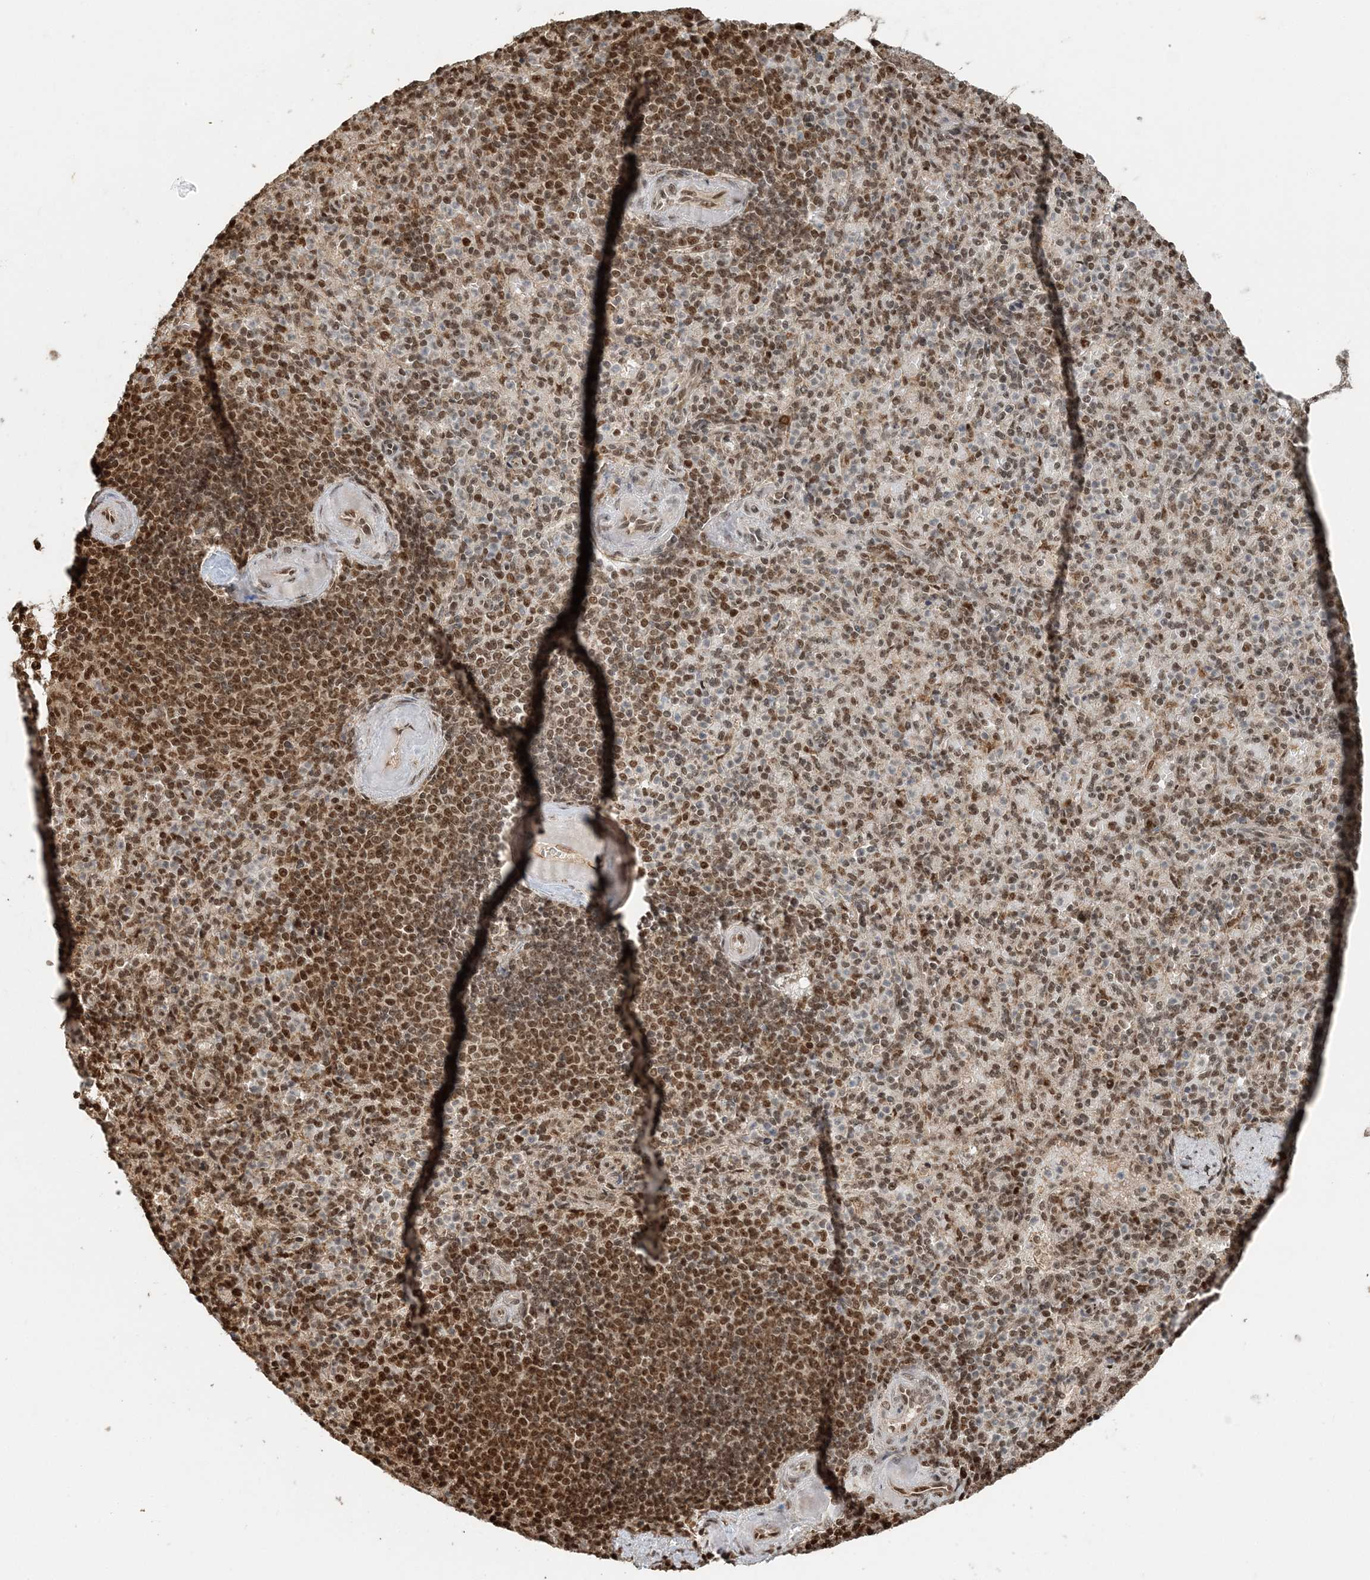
{"staining": {"intensity": "moderate", "quantity": ">75%", "location": "nuclear"}, "tissue": "spleen", "cell_type": "Cells in red pulp", "image_type": "normal", "snomed": [{"axis": "morphology", "description": "Normal tissue, NOS"}, {"axis": "topography", "description": "Spleen"}], "caption": "A histopathology image of spleen stained for a protein reveals moderate nuclear brown staining in cells in red pulp. (DAB IHC, brown staining for protein, blue staining for nuclei).", "gene": "ARHGAP35", "patient": {"sex": "female", "age": 74}}